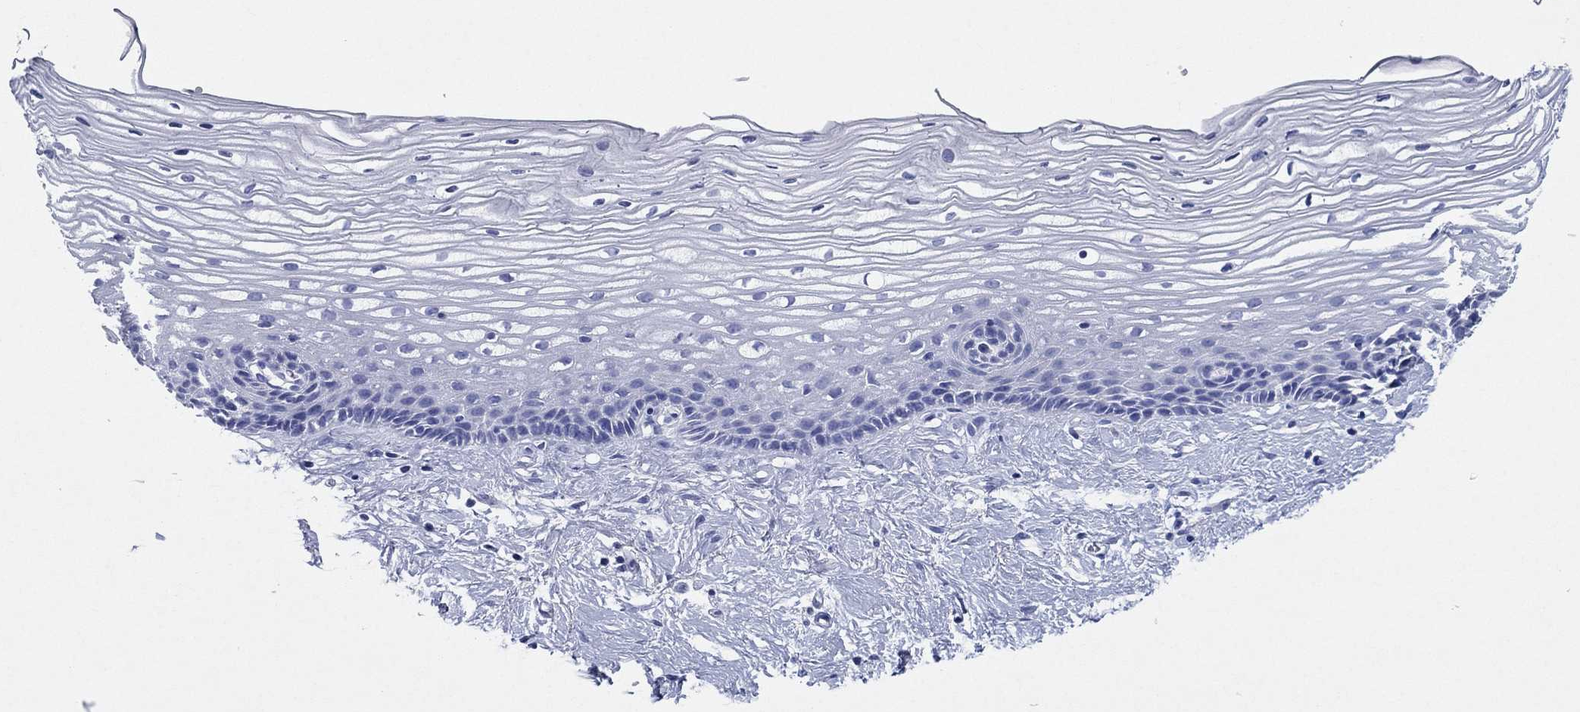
{"staining": {"intensity": "negative", "quantity": "none", "location": "none"}, "tissue": "cervix", "cell_type": "Glandular cells", "image_type": "normal", "snomed": [{"axis": "morphology", "description": "Normal tissue, NOS"}, {"axis": "topography", "description": "Cervix"}], "caption": "IHC of benign cervix displays no positivity in glandular cells.", "gene": "HCRT", "patient": {"sex": "female", "age": 40}}